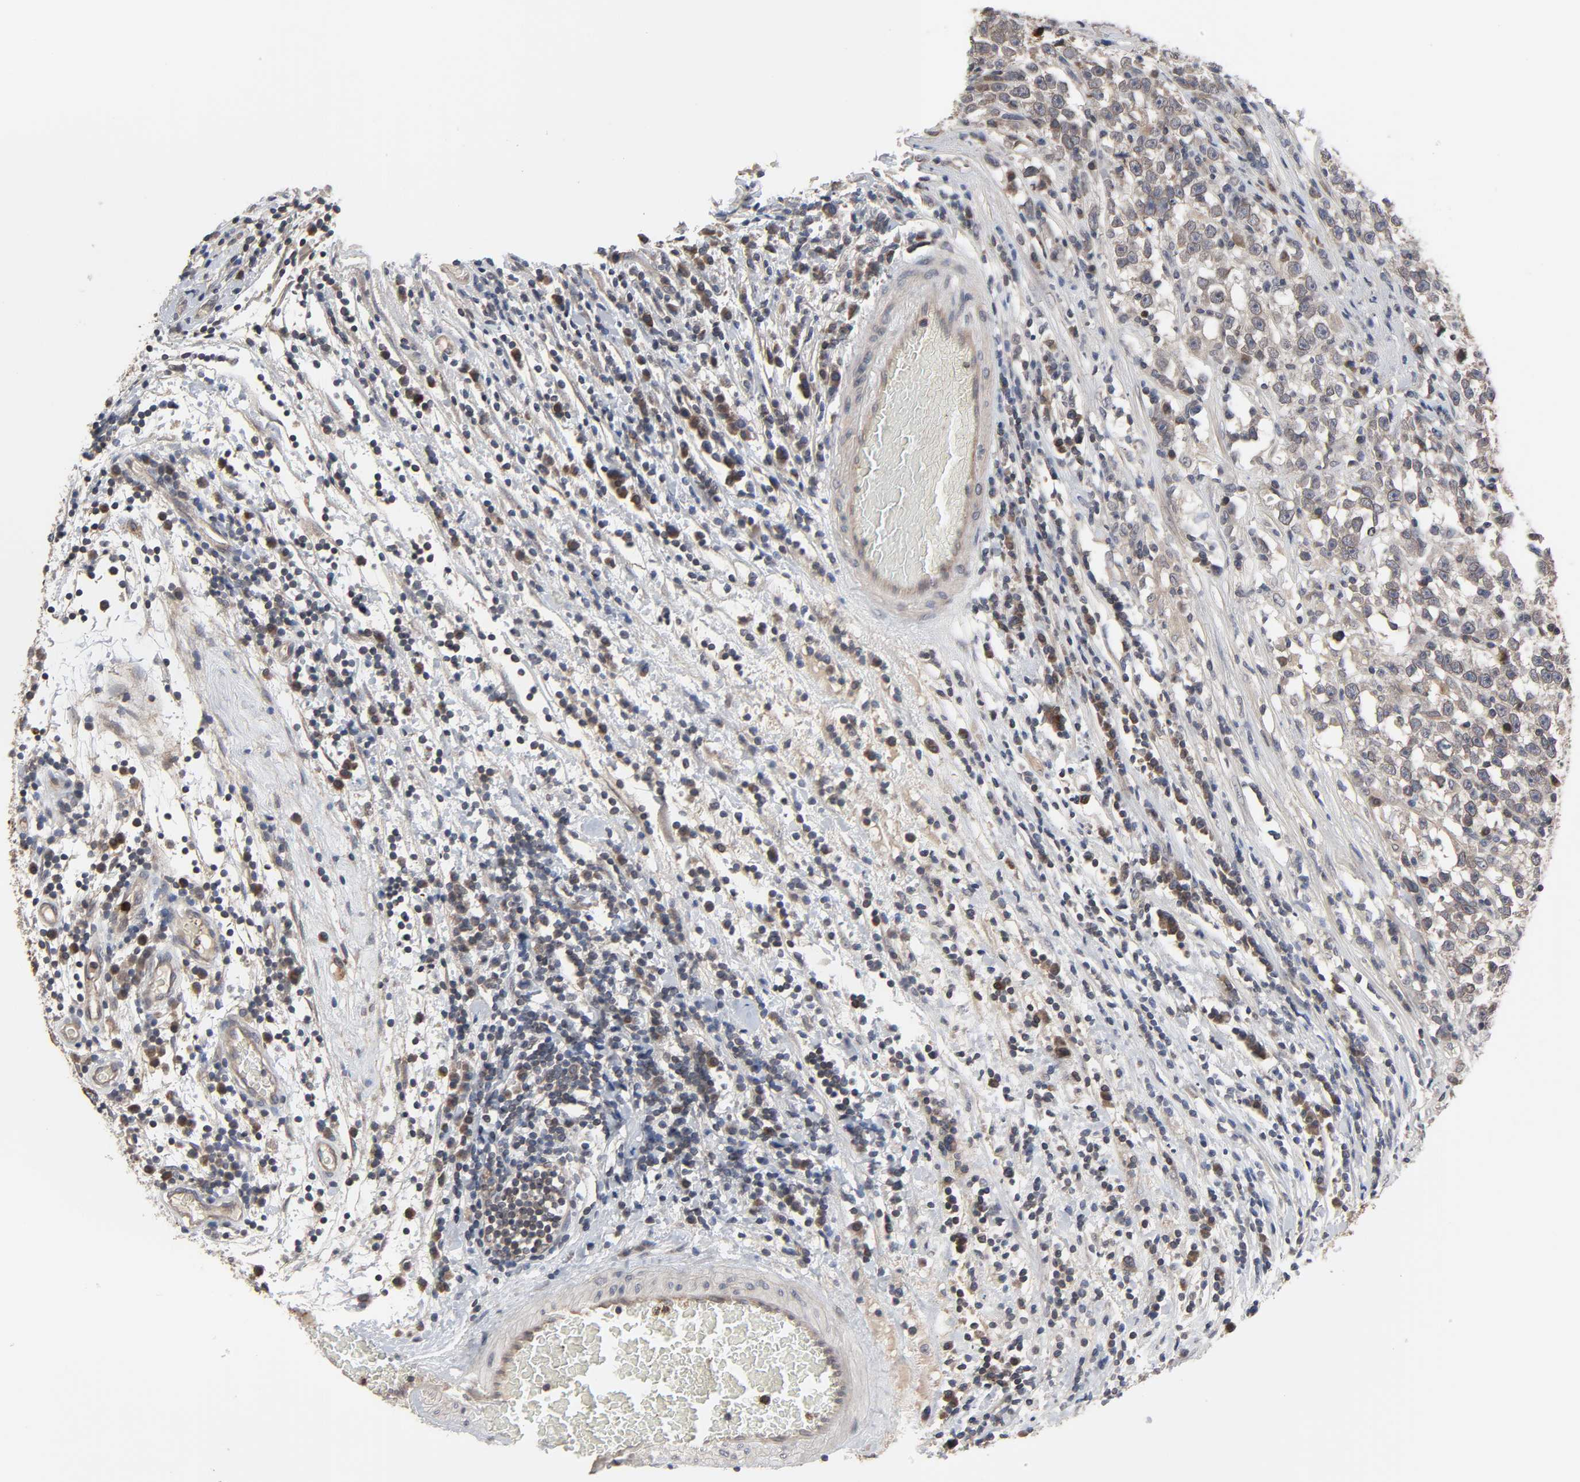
{"staining": {"intensity": "weak", "quantity": "25%-75%", "location": "cytoplasmic/membranous"}, "tissue": "testis cancer", "cell_type": "Tumor cells", "image_type": "cancer", "snomed": [{"axis": "morphology", "description": "Seminoma, NOS"}, {"axis": "topography", "description": "Testis"}], "caption": "A low amount of weak cytoplasmic/membranous expression is seen in approximately 25%-75% of tumor cells in testis cancer (seminoma) tissue. The staining was performed using DAB to visualize the protein expression in brown, while the nuclei were stained in blue with hematoxylin (Magnification: 20x).", "gene": "CCDC175", "patient": {"sex": "male", "age": 43}}